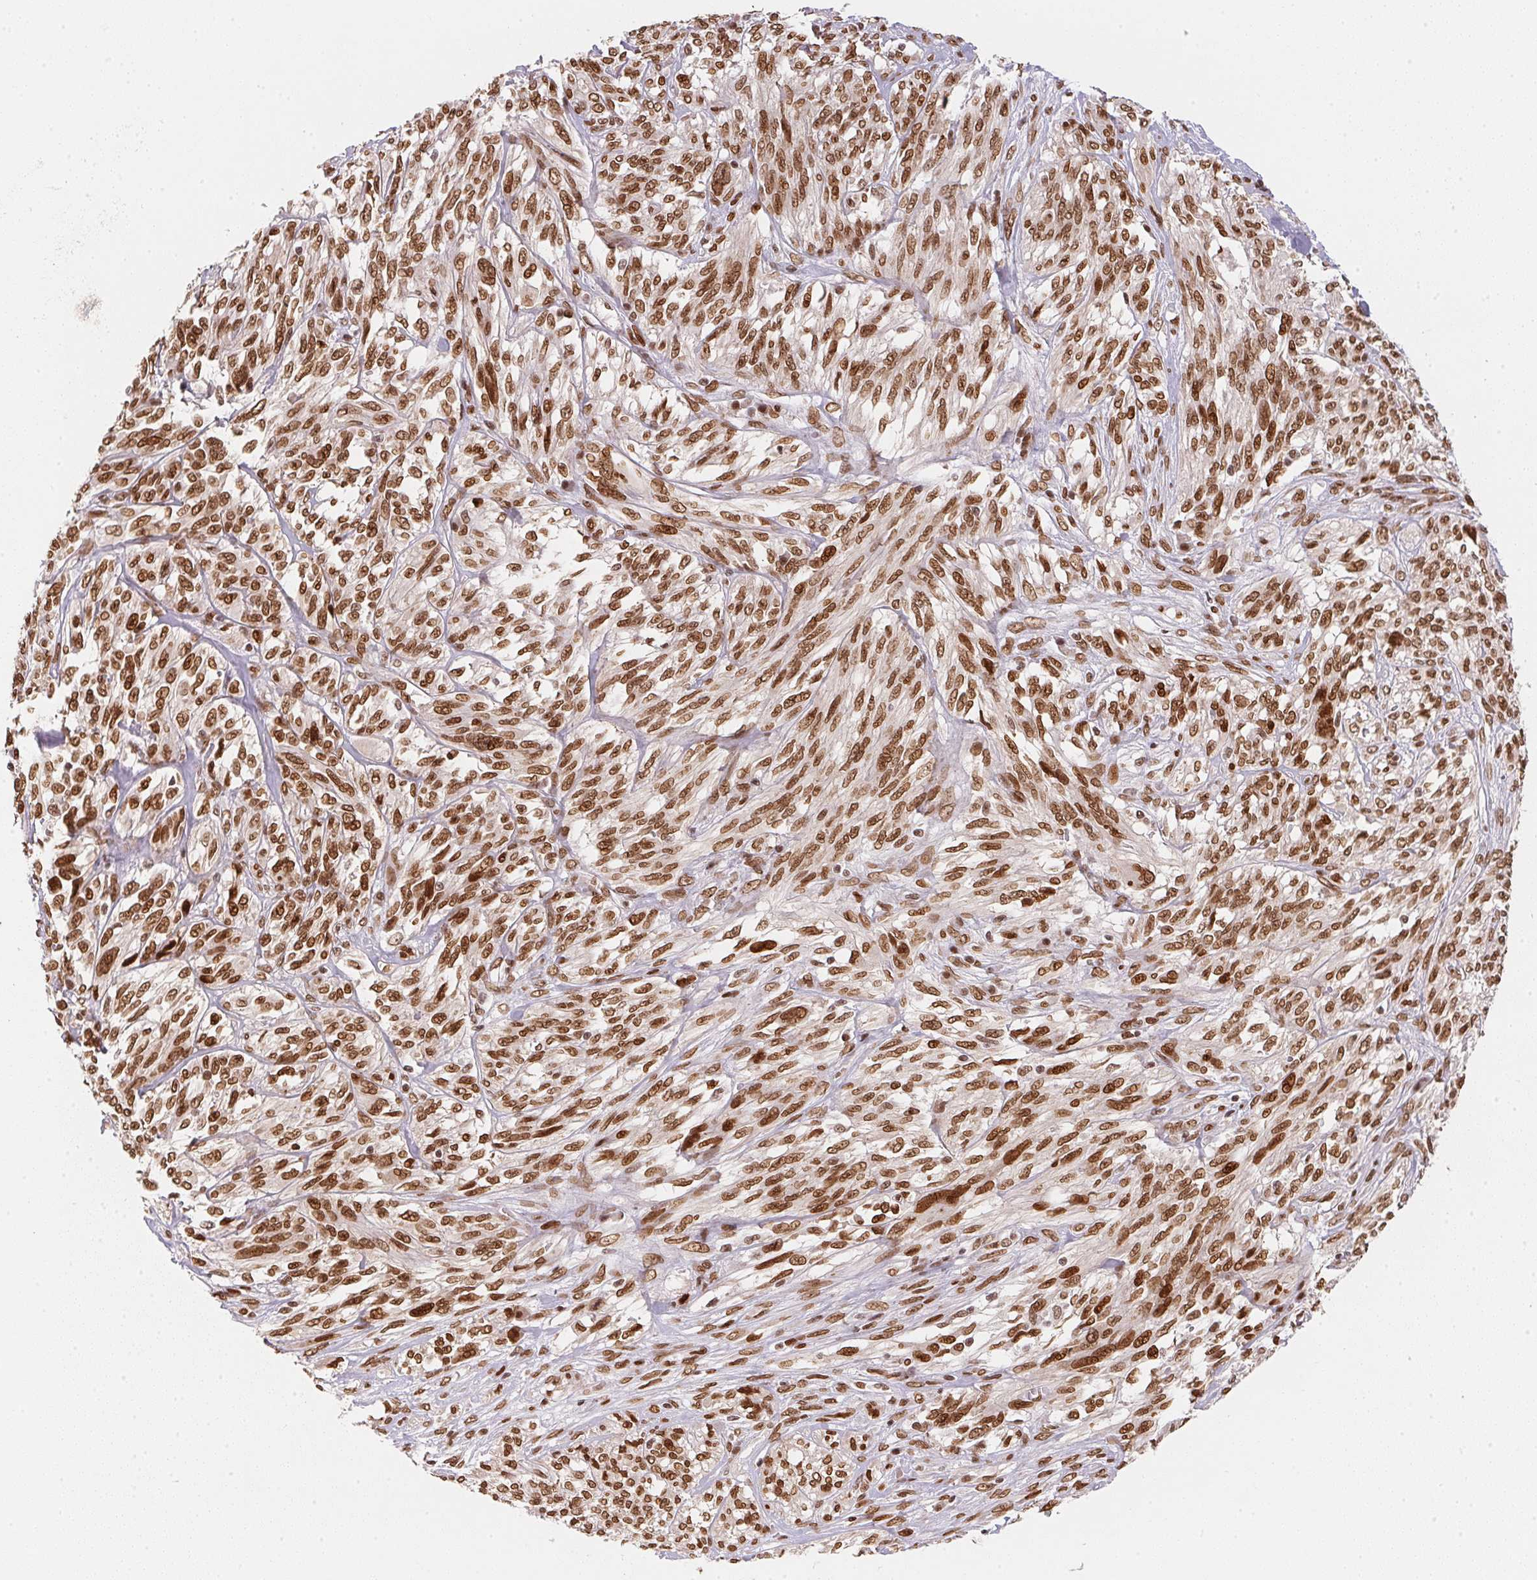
{"staining": {"intensity": "strong", "quantity": ">75%", "location": "cytoplasmic/membranous,nuclear"}, "tissue": "melanoma", "cell_type": "Tumor cells", "image_type": "cancer", "snomed": [{"axis": "morphology", "description": "Malignant melanoma, NOS"}, {"axis": "topography", "description": "Skin"}], "caption": "Immunohistochemistry photomicrograph of neoplastic tissue: human melanoma stained using immunohistochemistry displays high levels of strong protein expression localized specifically in the cytoplasmic/membranous and nuclear of tumor cells, appearing as a cytoplasmic/membranous and nuclear brown color.", "gene": "SAP30BP", "patient": {"sex": "female", "age": 91}}